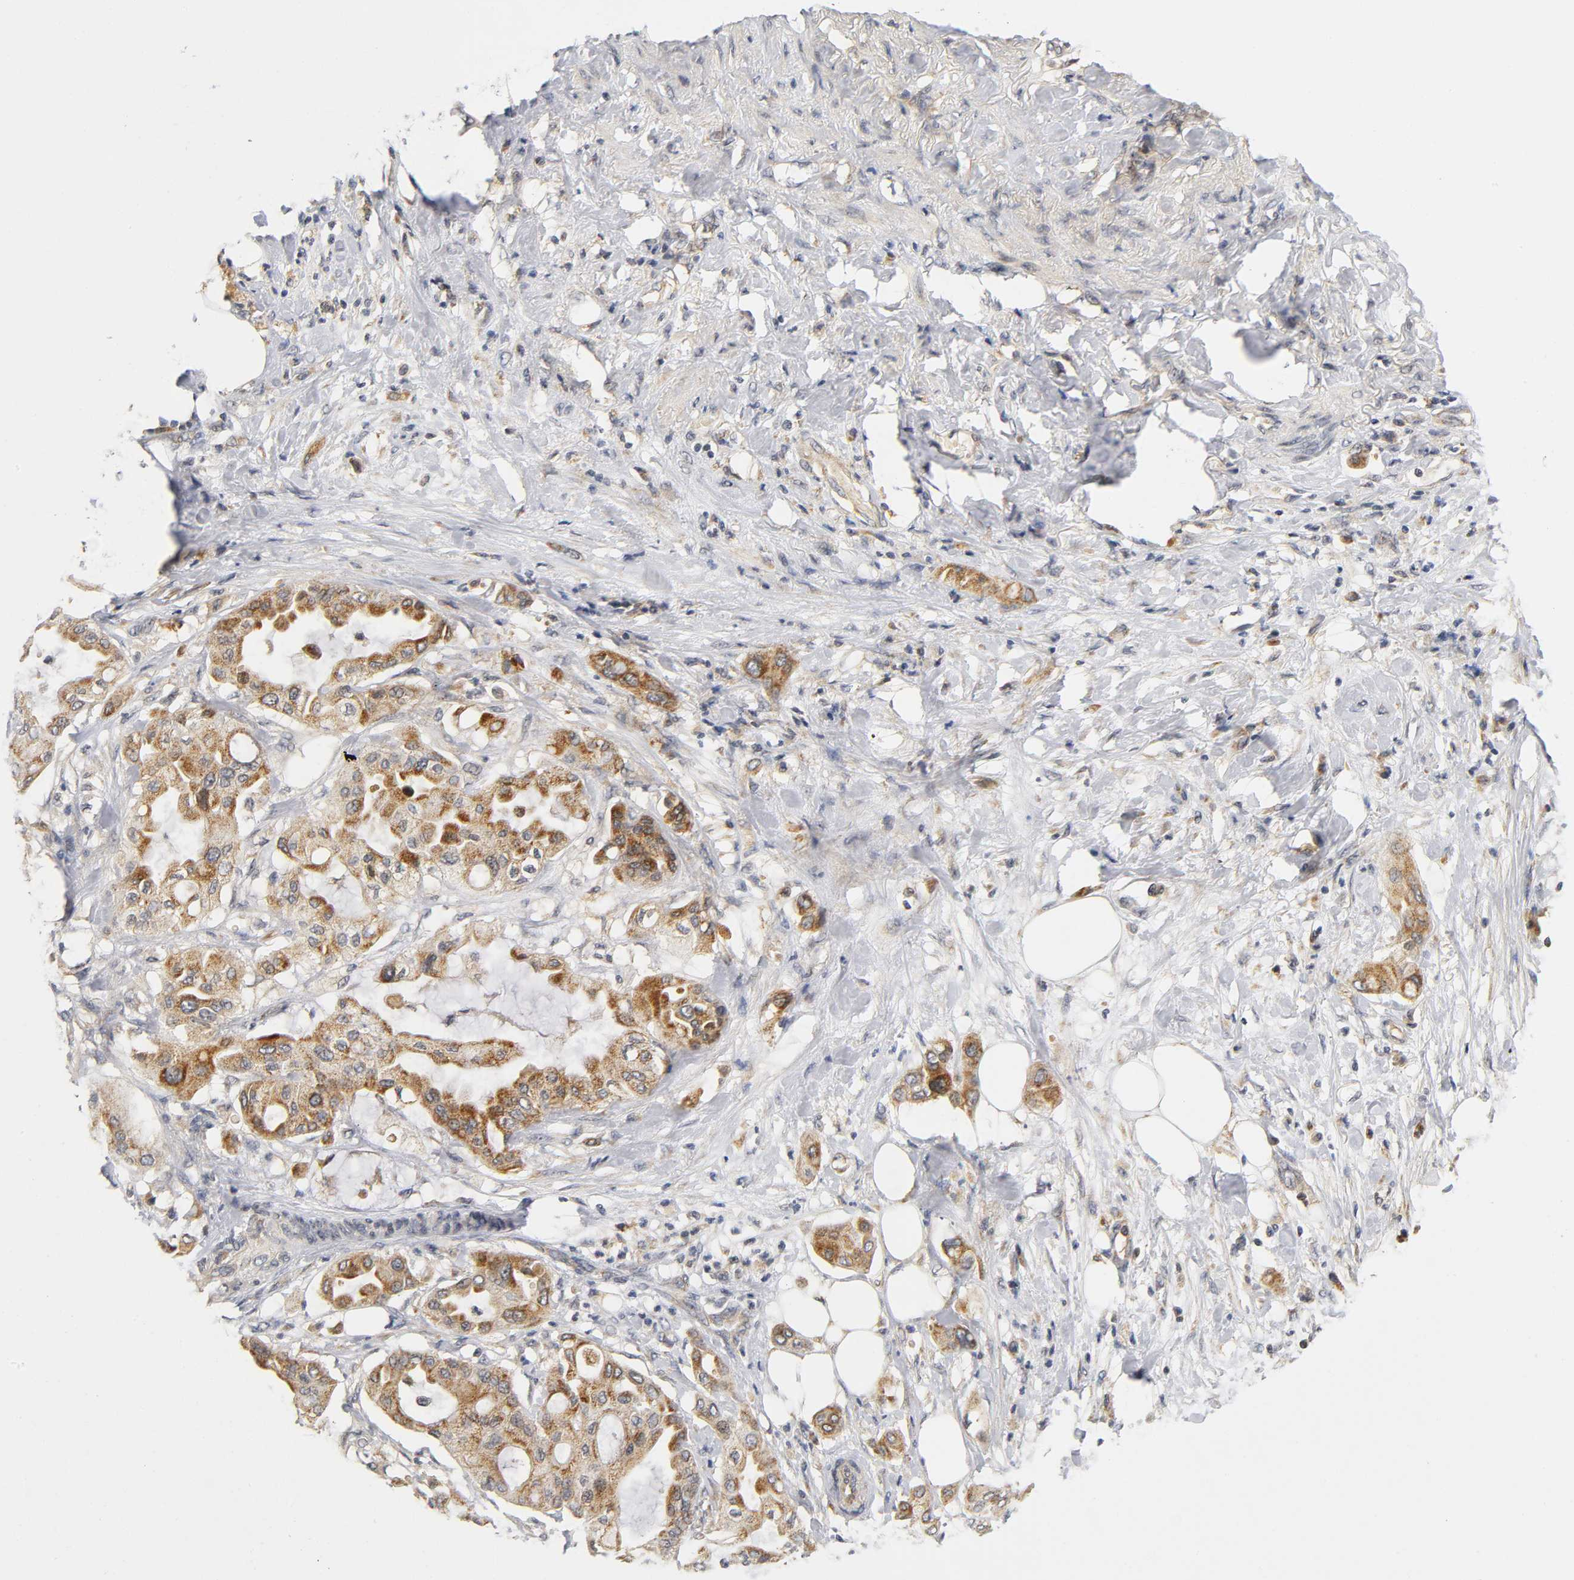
{"staining": {"intensity": "moderate", "quantity": ">75%", "location": "cytoplasmic/membranous"}, "tissue": "pancreatic cancer", "cell_type": "Tumor cells", "image_type": "cancer", "snomed": [{"axis": "morphology", "description": "Adenocarcinoma, NOS"}, {"axis": "morphology", "description": "Adenocarcinoma, metastatic, NOS"}, {"axis": "topography", "description": "Lymph node"}, {"axis": "topography", "description": "Pancreas"}, {"axis": "topography", "description": "Duodenum"}], "caption": "Immunohistochemistry (IHC) staining of metastatic adenocarcinoma (pancreatic), which demonstrates medium levels of moderate cytoplasmic/membranous staining in approximately >75% of tumor cells indicating moderate cytoplasmic/membranous protein positivity. The staining was performed using DAB (brown) for protein detection and nuclei were counterstained in hematoxylin (blue).", "gene": "NRP1", "patient": {"sex": "female", "age": 64}}